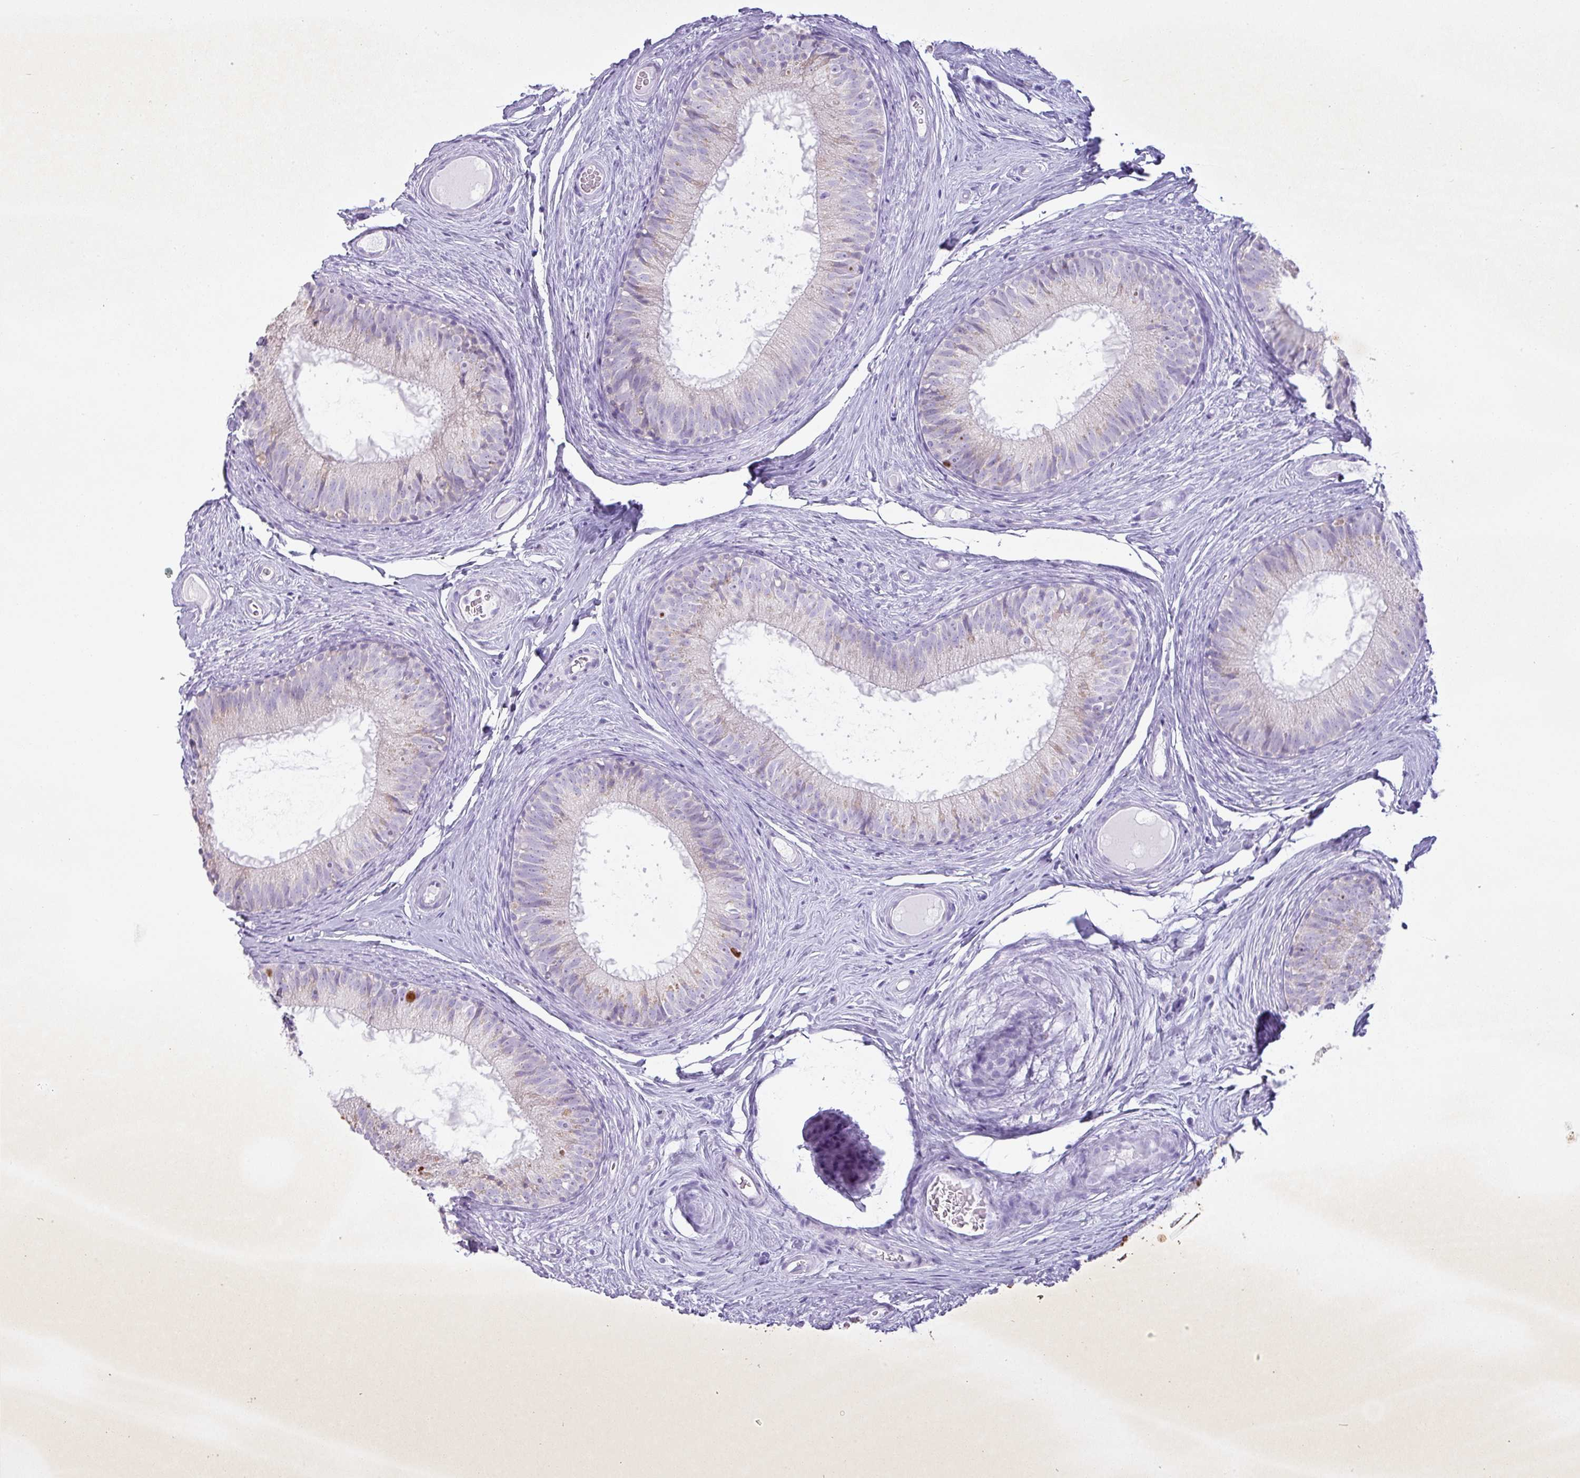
{"staining": {"intensity": "negative", "quantity": "none", "location": "none"}, "tissue": "epididymis", "cell_type": "Glandular cells", "image_type": "normal", "snomed": [{"axis": "morphology", "description": "Normal tissue, NOS"}, {"axis": "topography", "description": "Epididymis"}], "caption": "This is an IHC image of normal epididymis. There is no expression in glandular cells.", "gene": "PGA3", "patient": {"sex": "male", "age": 25}}